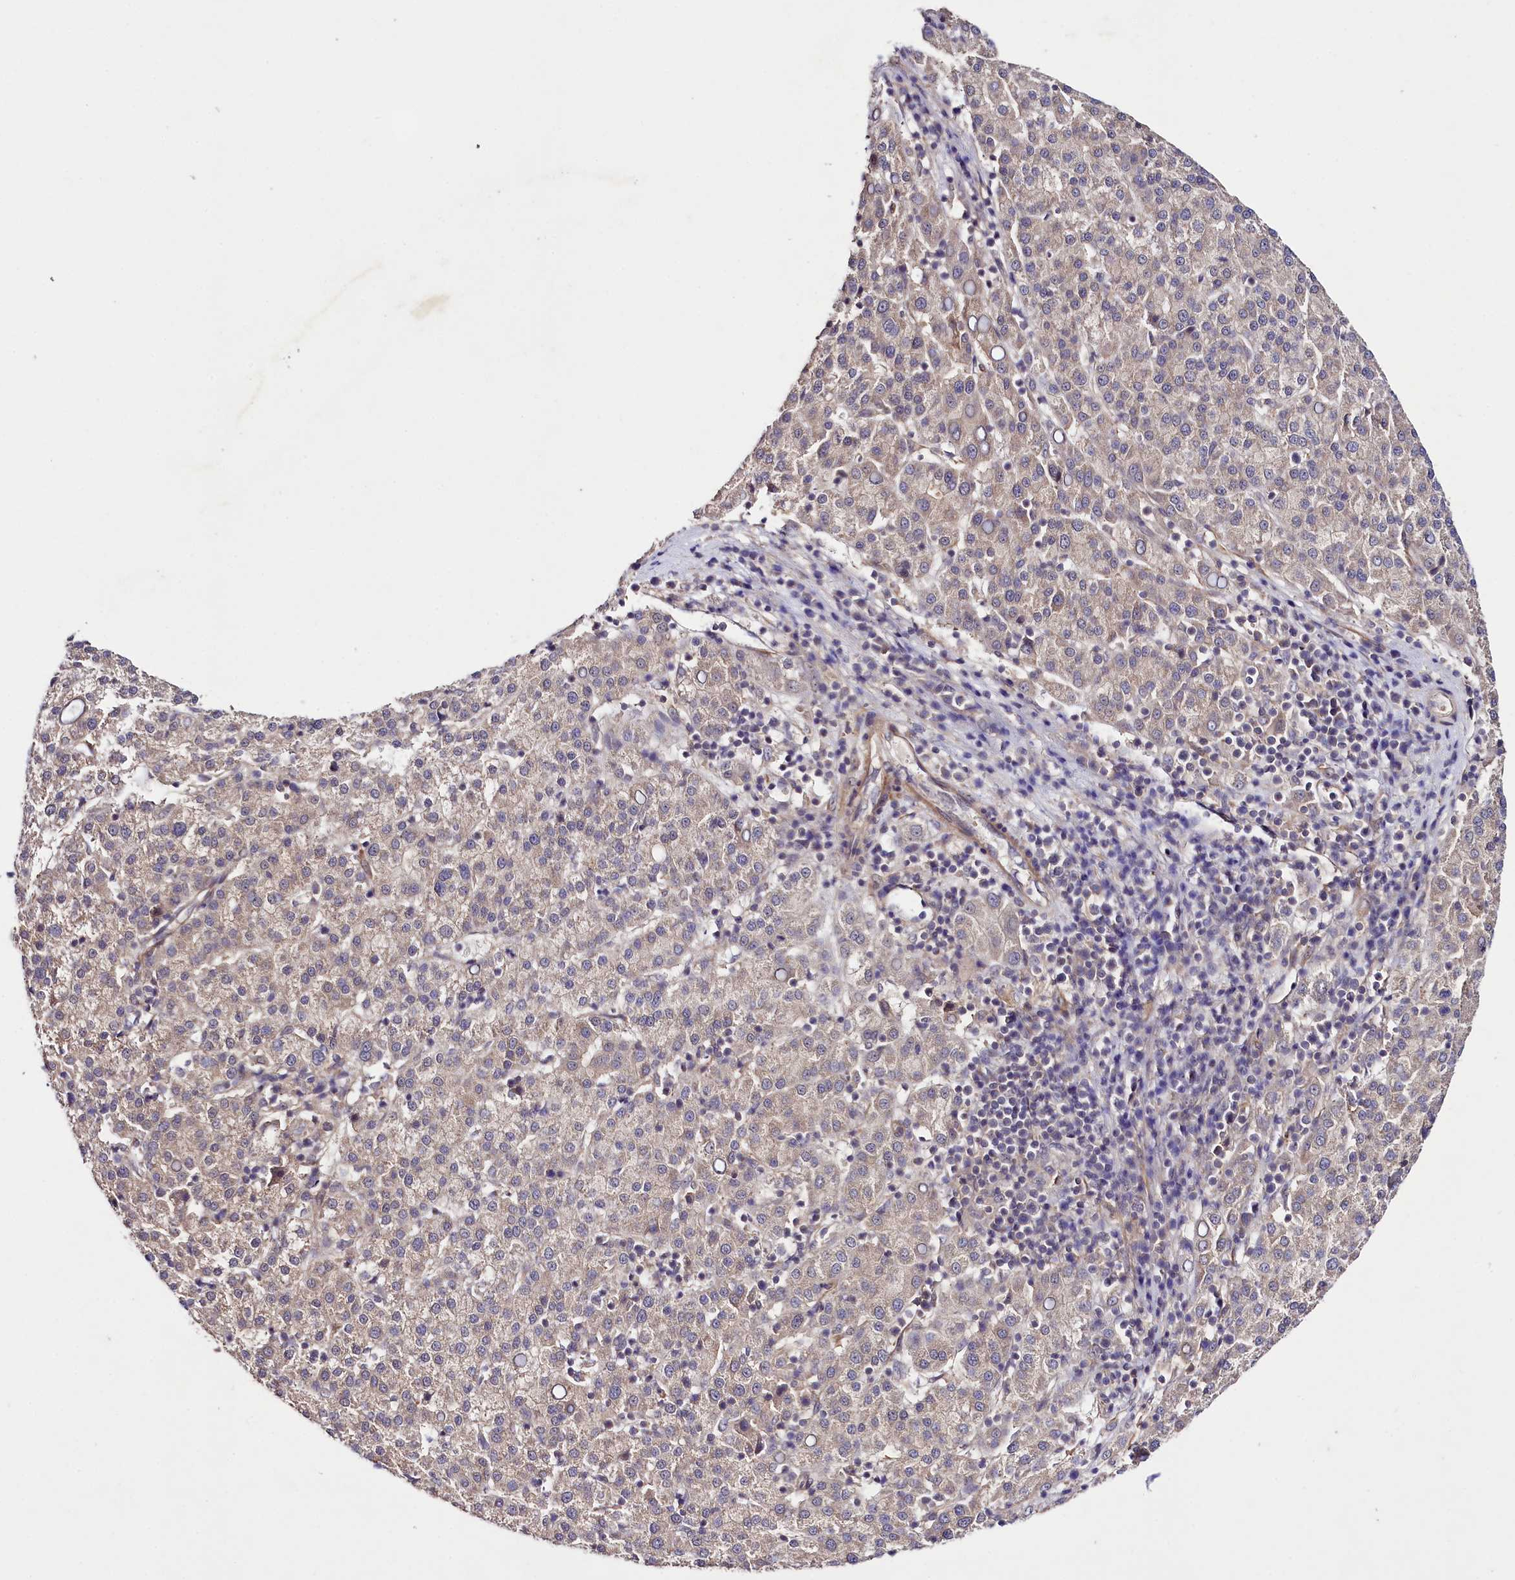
{"staining": {"intensity": "weak", "quantity": ">75%", "location": "cytoplasmic/membranous"}, "tissue": "liver cancer", "cell_type": "Tumor cells", "image_type": "cancer", "snomed": [{"axis": "morphology", "description": "Carcinoma, Hepatocellular, NOS"}, {"axis": "topography", "description": "Liver"}], "caption": "Immunohistochemistry (IHC) image of human liver hepatocellular carcinoma stained for a protein (brown), which shows low levels of weak cytoplasmic/membranous staining in about >75% of tumor cells.", "gene": "PHLDB1", "patient": {"sex": "female", "age": 58}}